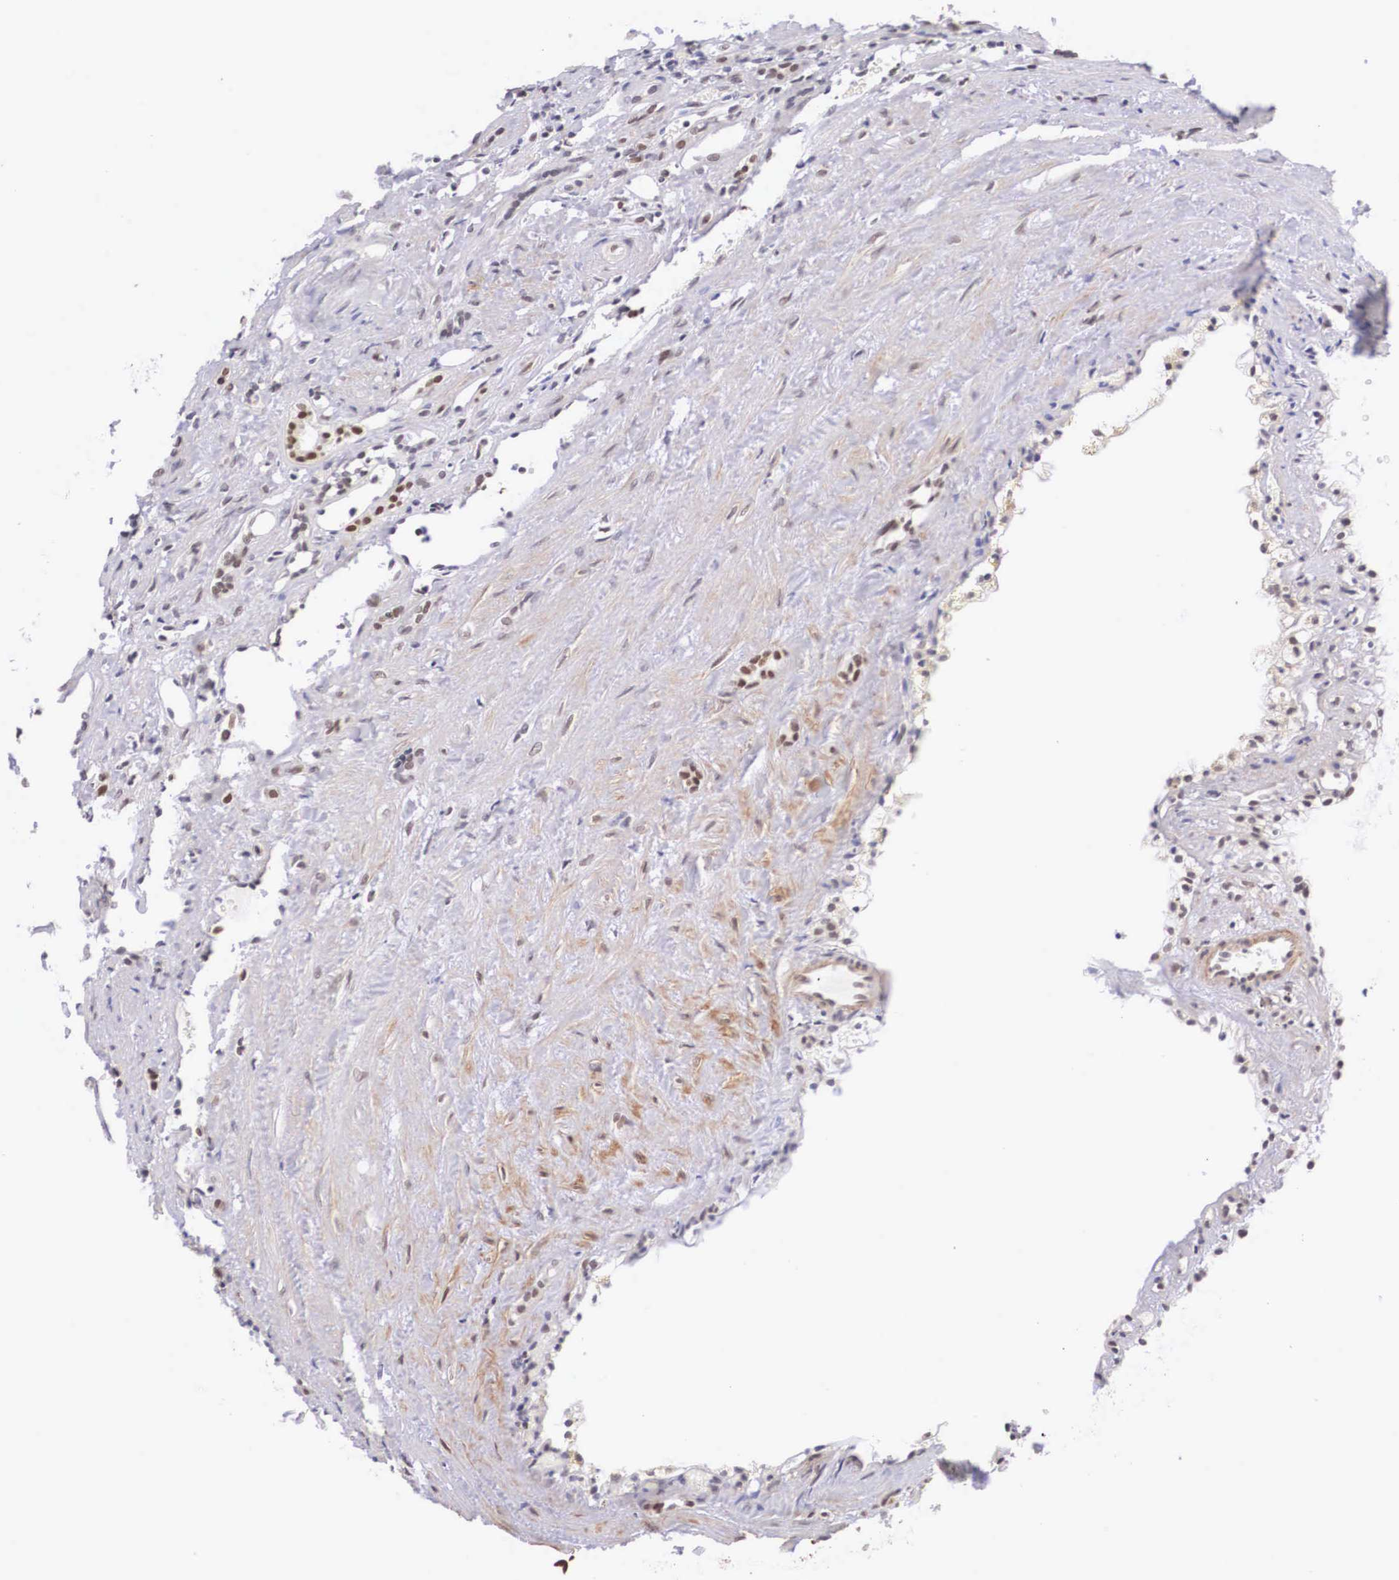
{"staining": {"intensity": "negative", "quantity": "none", "location": "none"}, "tissue": "kidney", "cell_type": "Cells in glomeruli", "image_type": "normal", "snomed": [{"axis": "morphology", "description": "Normal tissue, NOS"}, {"axis": "topography", "description": "Kidney"}], "caption": "Immunohistochemistry of unremarkable human kidney demonstrates no expression in cells in glomeruli. (Stains: DAB immunohistochemistry with hematoxylin counter stain, Microscopy: brightfield microscopy at high magnification).", "gene": "ZNF275", "patient": {"sex": "male", "age": 36}}